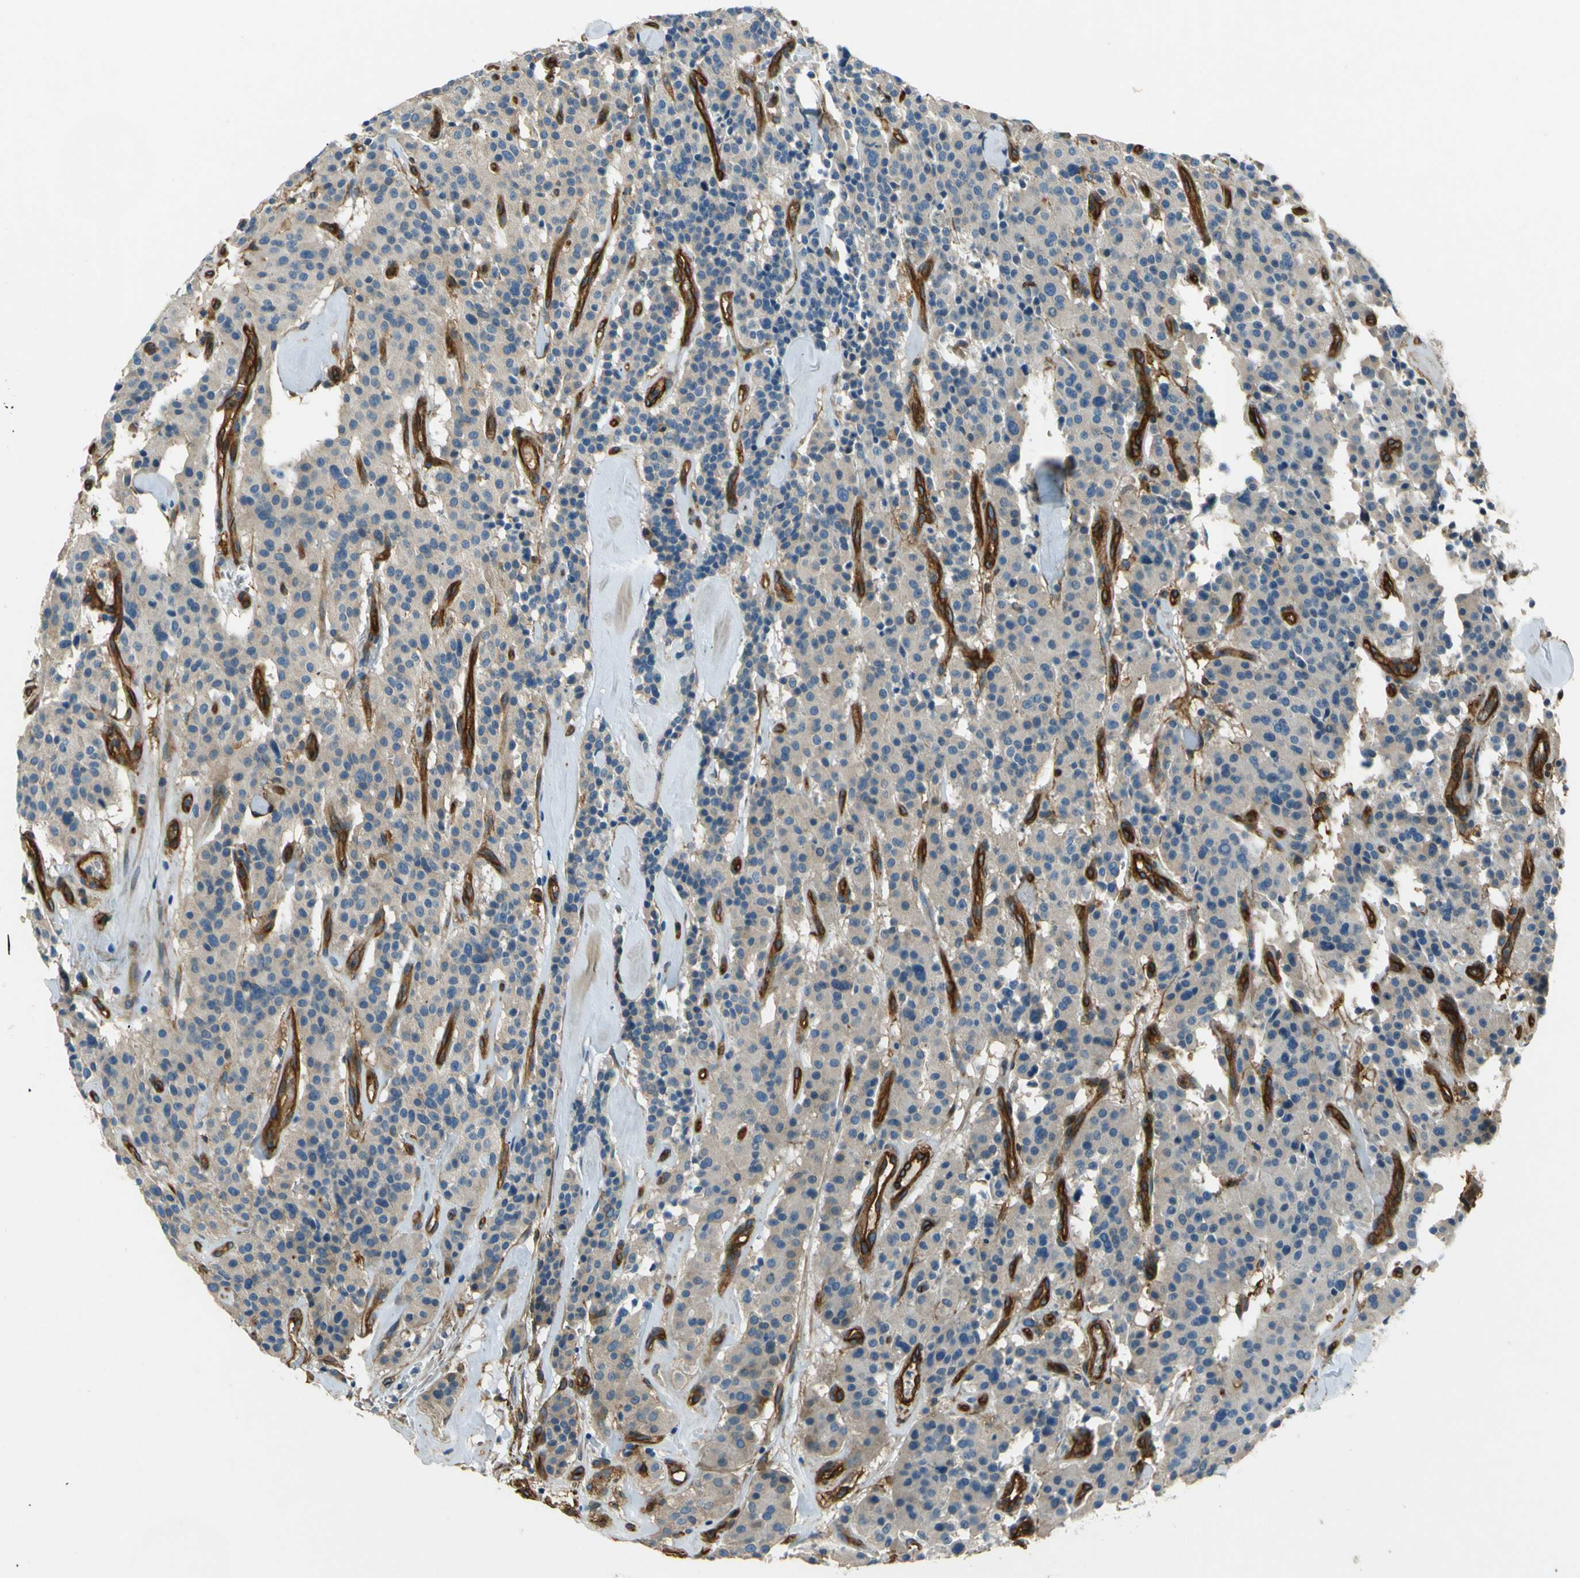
{"staining": {"intensity": "weak", "quantity": ">75%", "location": "cytoplasmic/membranous"}, "tissue": "carcinoid", "cell_type": "Tumor cells", "image_type": "cancer", "snomed": [{"axis": "morphology", "description": "Carcinoid, malignant, NOS"}, {"axis": "topography", "description": "Lung"}], "caption": "Protein staining demonstrates weak cytoplasmic/membranous staining in approximately >75% of tumor cells in malignant carcinoid.", "gene": "ENTPD1", "patient": {"sex": "male", "age": 30}}